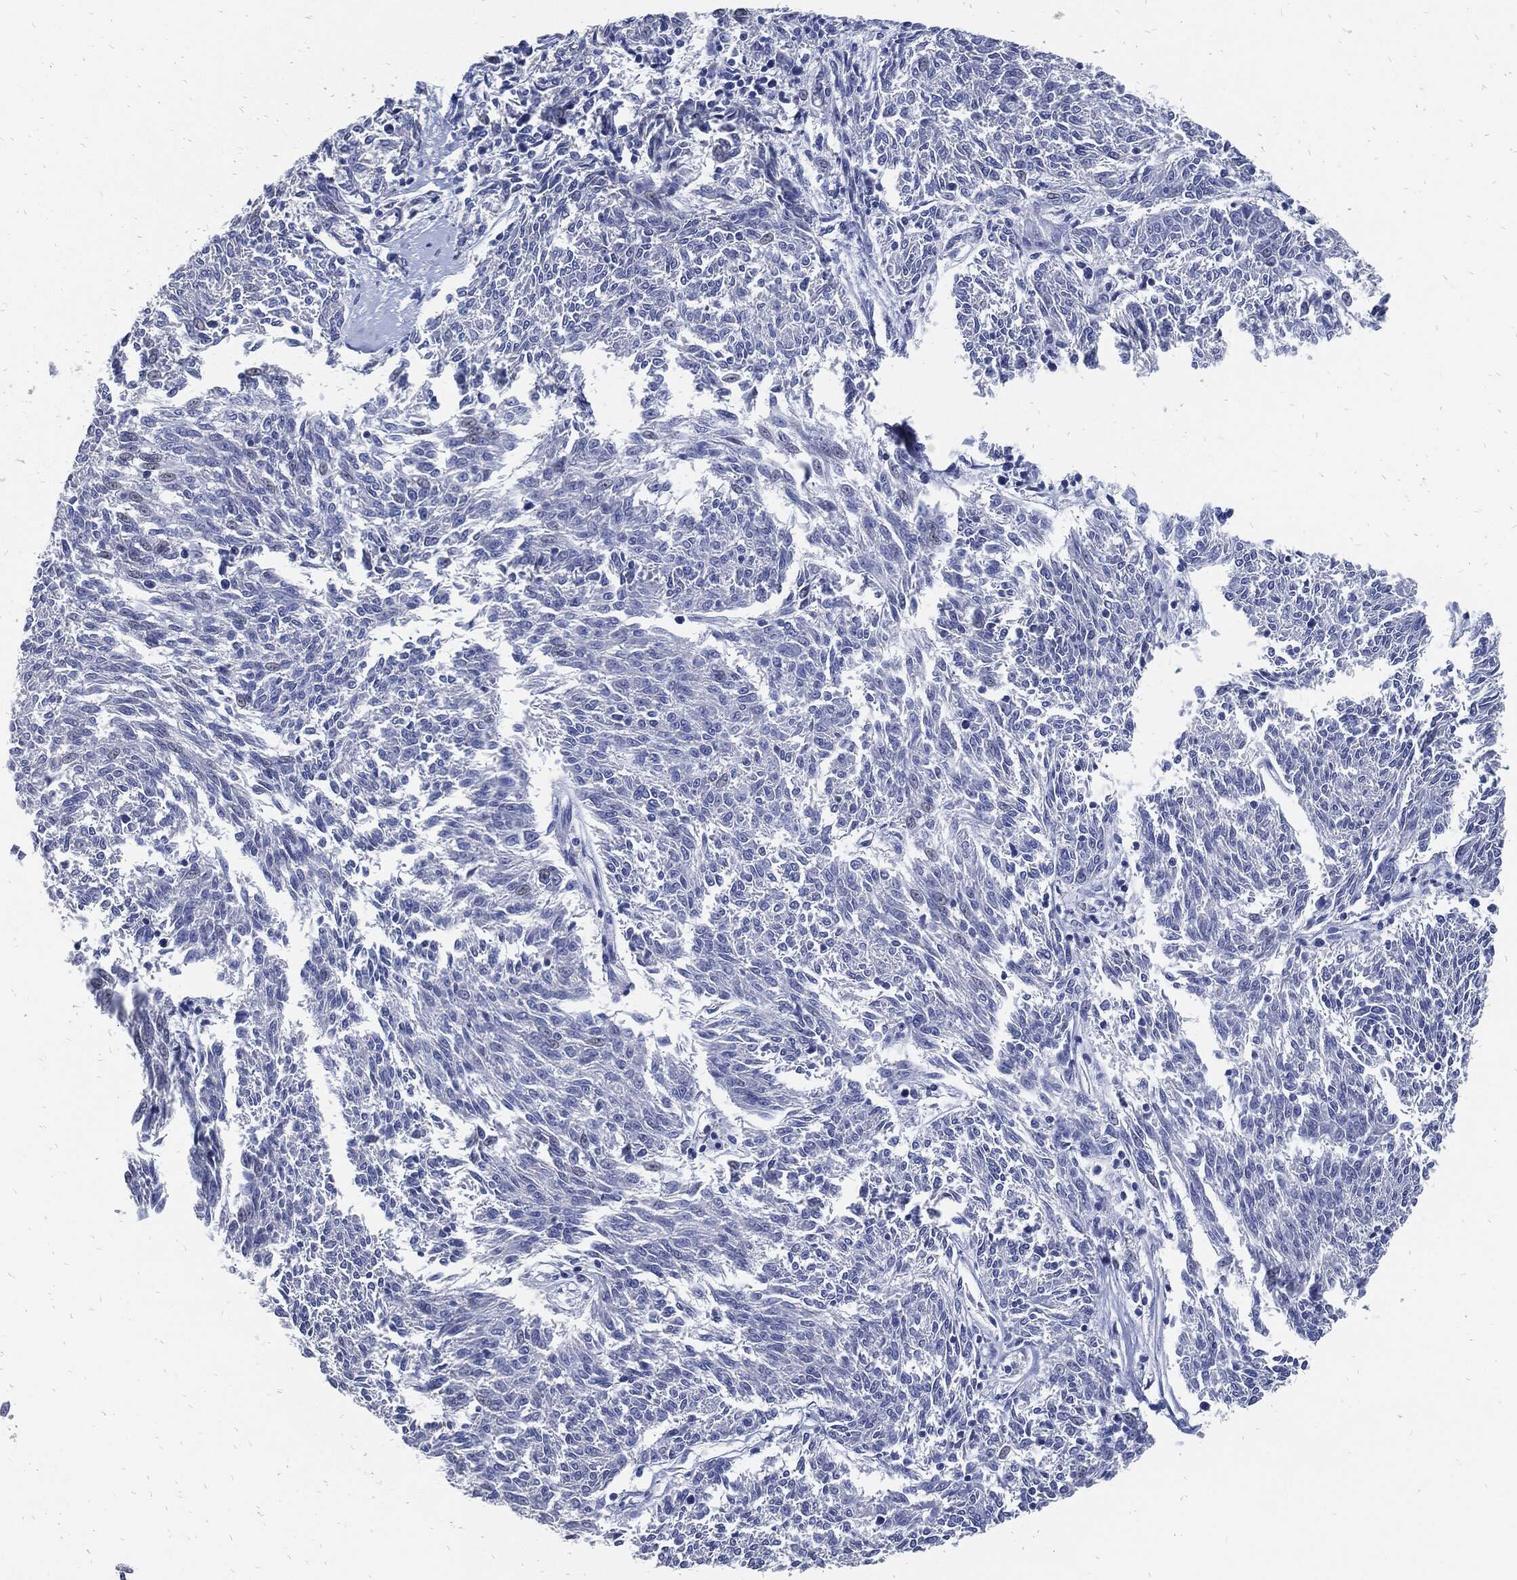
{"staining": {"intensity": "negative", "quantity": "none", "location": "none"}, "tissue": "melanoma", "cell_type": "Tumor cells", "image_type": "cancer", "snomed": [{"axis": "morphology", "description": "Malignant melanoma, NOS"}, {"axis": "topography", "description": "Skin"}], "caption": "Micrograph shows no significant protein positivity in tumor cells of malignant melanoma. (Stains: DAB (3,3'-diaminobenzidine) IHC with hematoxylin counter stain, Microscopy: brightfield microscopy at high magnification).", "gene": "FABP4", "patient": {"sex": "female", "age": 72}}